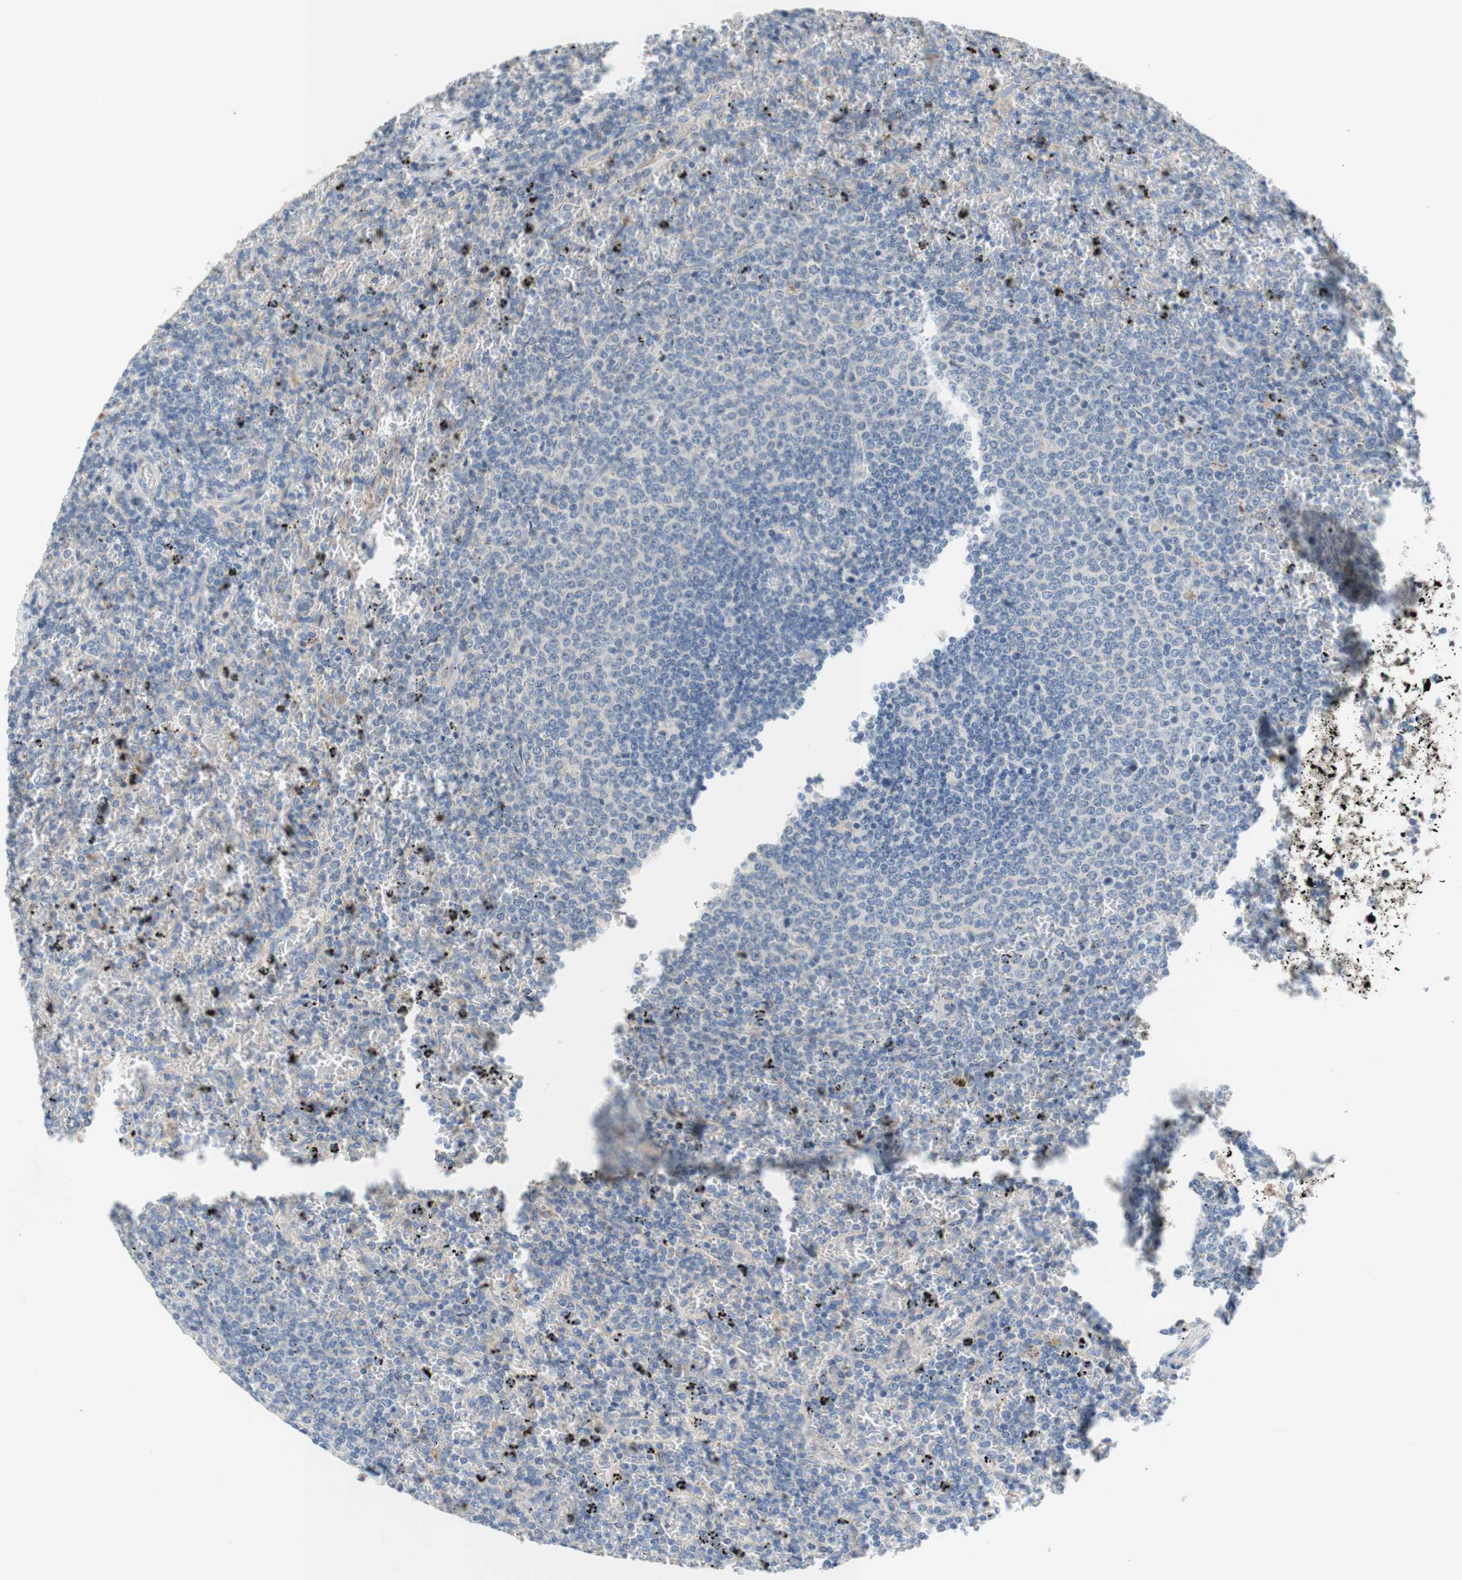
{"staining": {"intensity": "negative", "quantity": "none", "location": "none"}, "tissue": "lymphoma", "cell_type": "Tumor cells", "image_type": "cancer", "snomed": [{"axis": "morphology", "description": "Malignant lymphoma, non-Hodgkin's type, Low grade"}, {"axis": "topography", "description": "Spleen"}], "caption": "Tumor cells show no significant positivity in lymphoma.", "gene": "F3", "patient": {"sex": "female", "age": 77}}